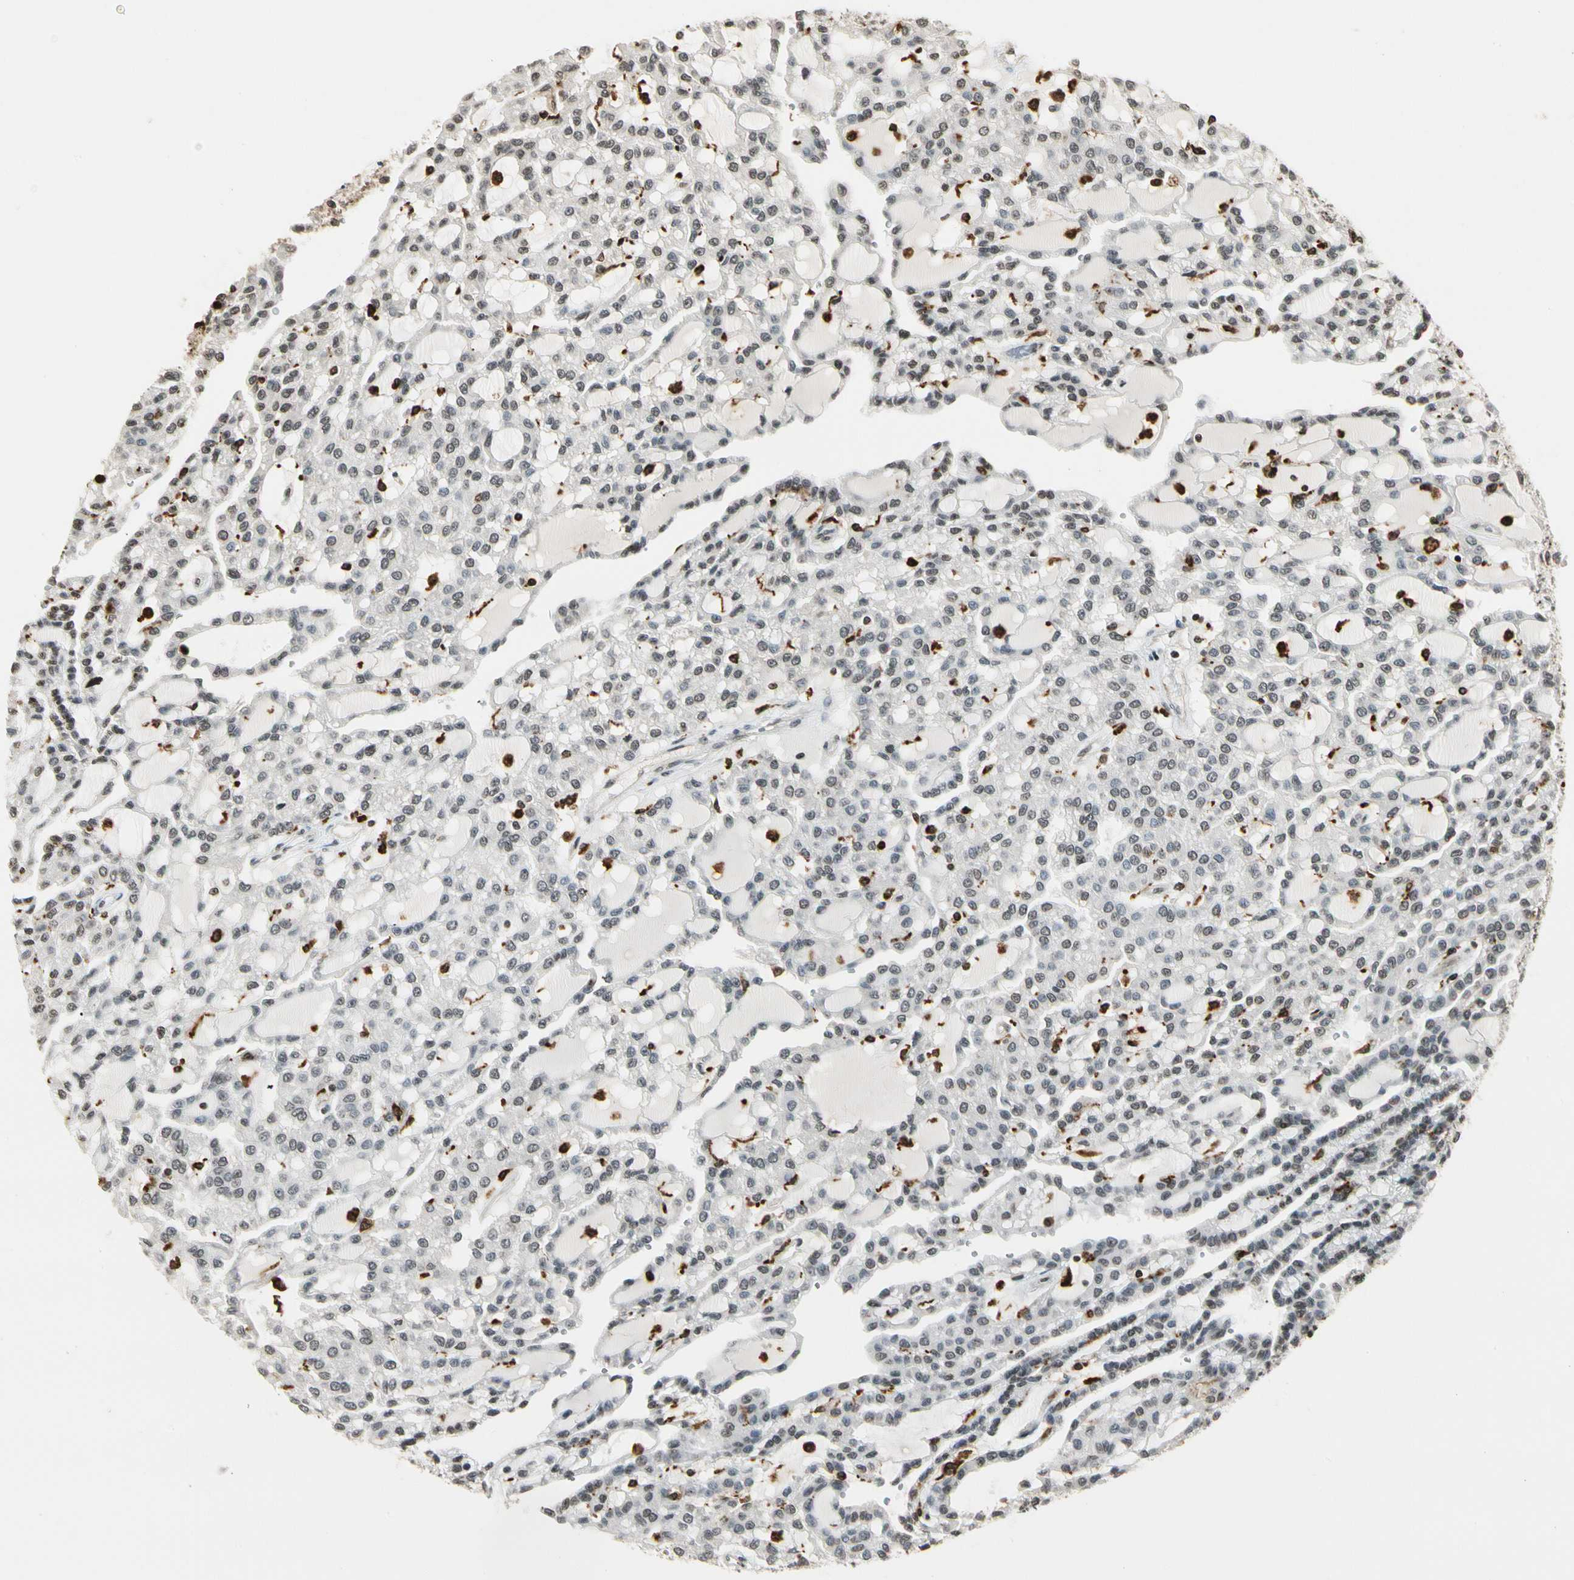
{"staining": {"intensity": "weak", "quantity": "25%-75%", "location": "nuclear"}, "tissue": "renal cancer", "cell_type": "Tumor cells", "image_type": "cancer", "snomed": [{"axis": "morphology", "description": "Adenocarcinoma, NOS"}, {"axis": "topography", "description": "Kidney"}], "caption": "A photomicrograph of renal cancer stained for a protein reveals weak nuclear brown staining in tumor cells. Nuclei are stained in blue.", "gene": "FER", "patient": {"sex": "male", "age": 63}}